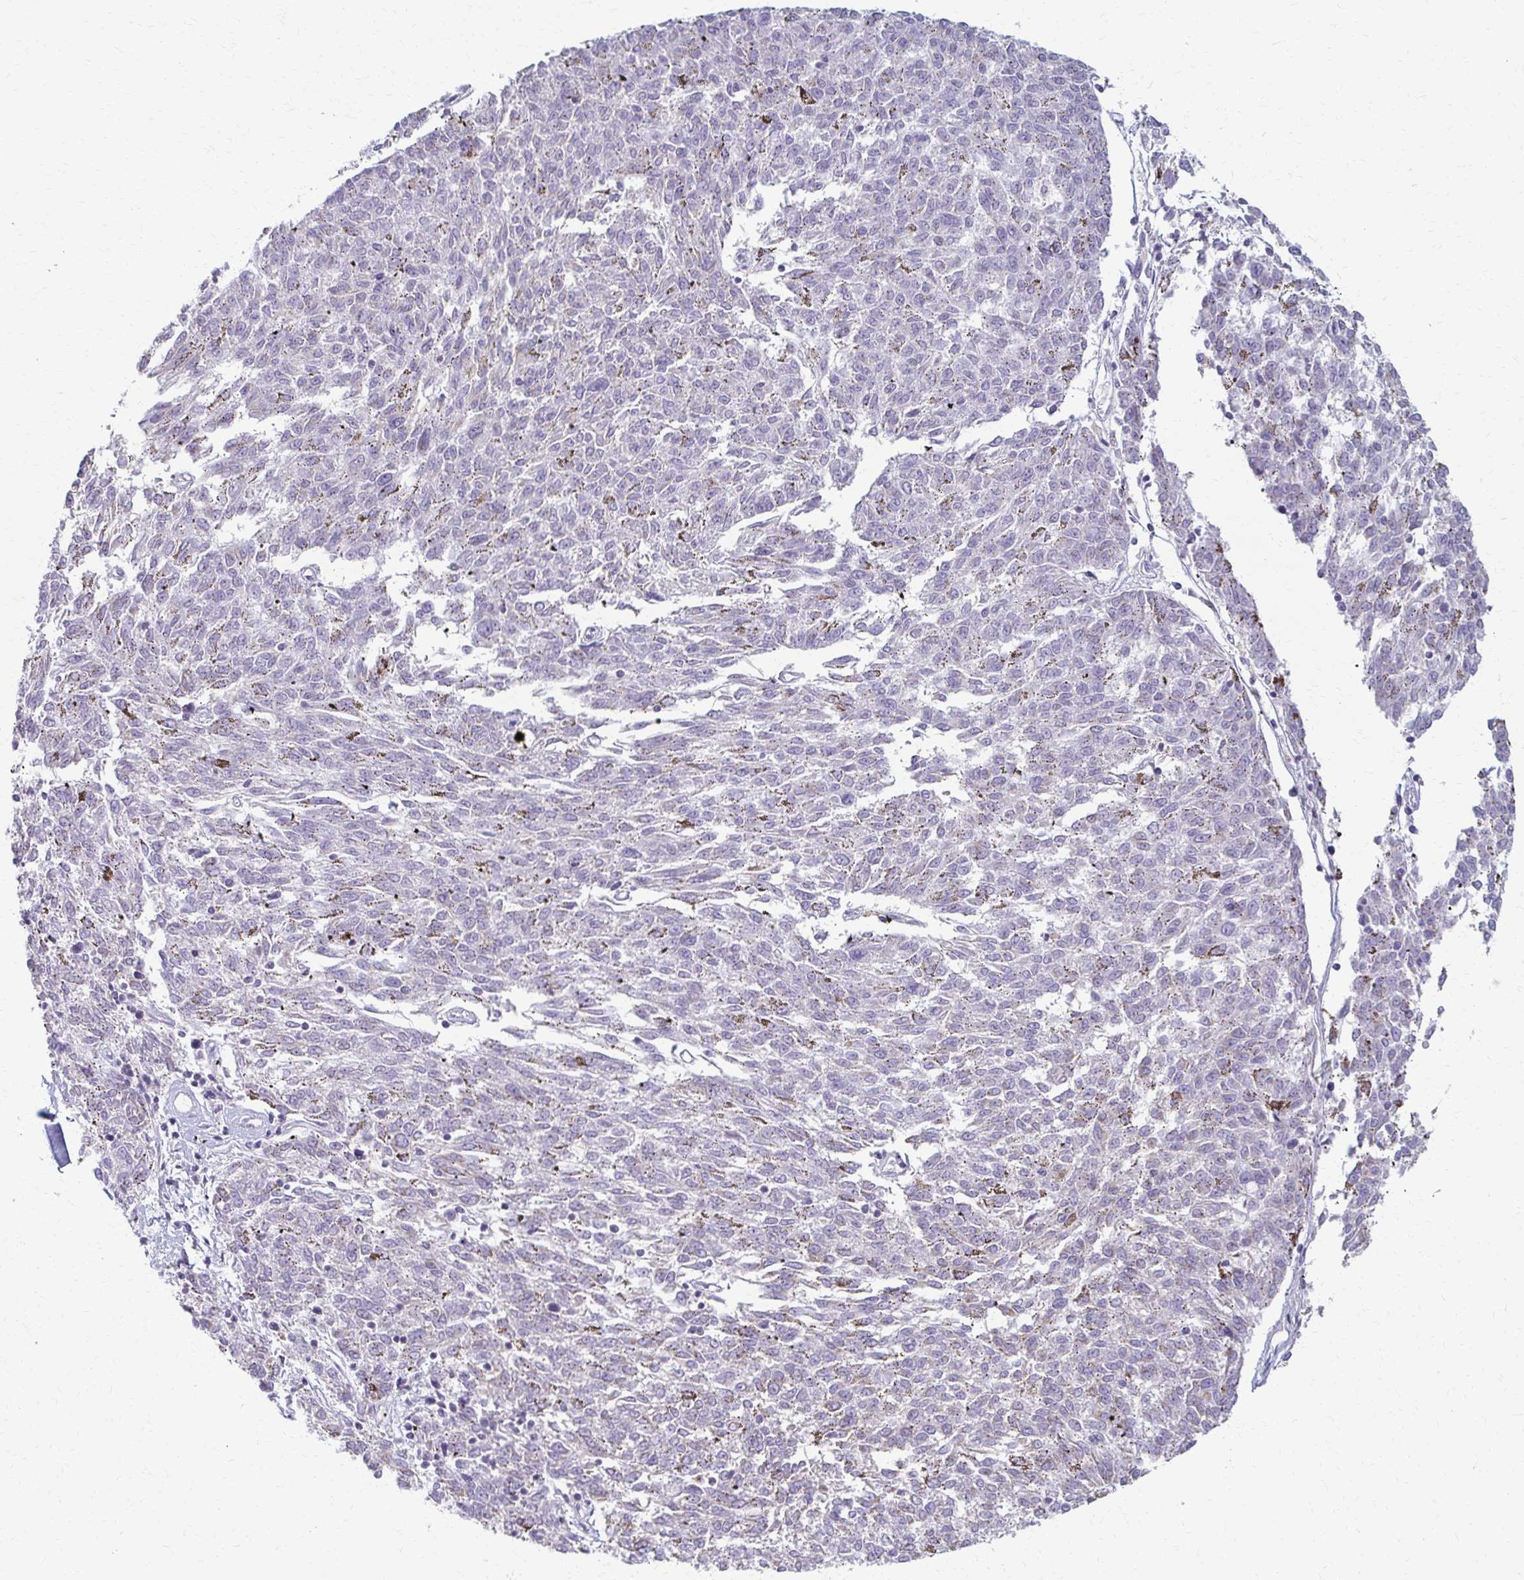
{"staining": {"intensity": "negative", "quantity": "none", "location": "none"}, "tissue": "melanoma", "cell_type": "Tumor cells", "image_type": "cancer", "snomed": [{"axis": "morphology", "description": "Malignant melanoma, NOS"}, {"axis": "topography", "description": "Skin"}], "caption": "An immunohistochemistry photomicrograph of malignant melanoma is shown. There is no staining in tumor cells of malignant melanoma. The staining is performed using DAB (3,3'-diaminobenzidine) brown chromogen with nuclei counter-stained in using hematoxylin.", "gene": "FCGR2B", "patient": {"sex": "female", "age": 72}}